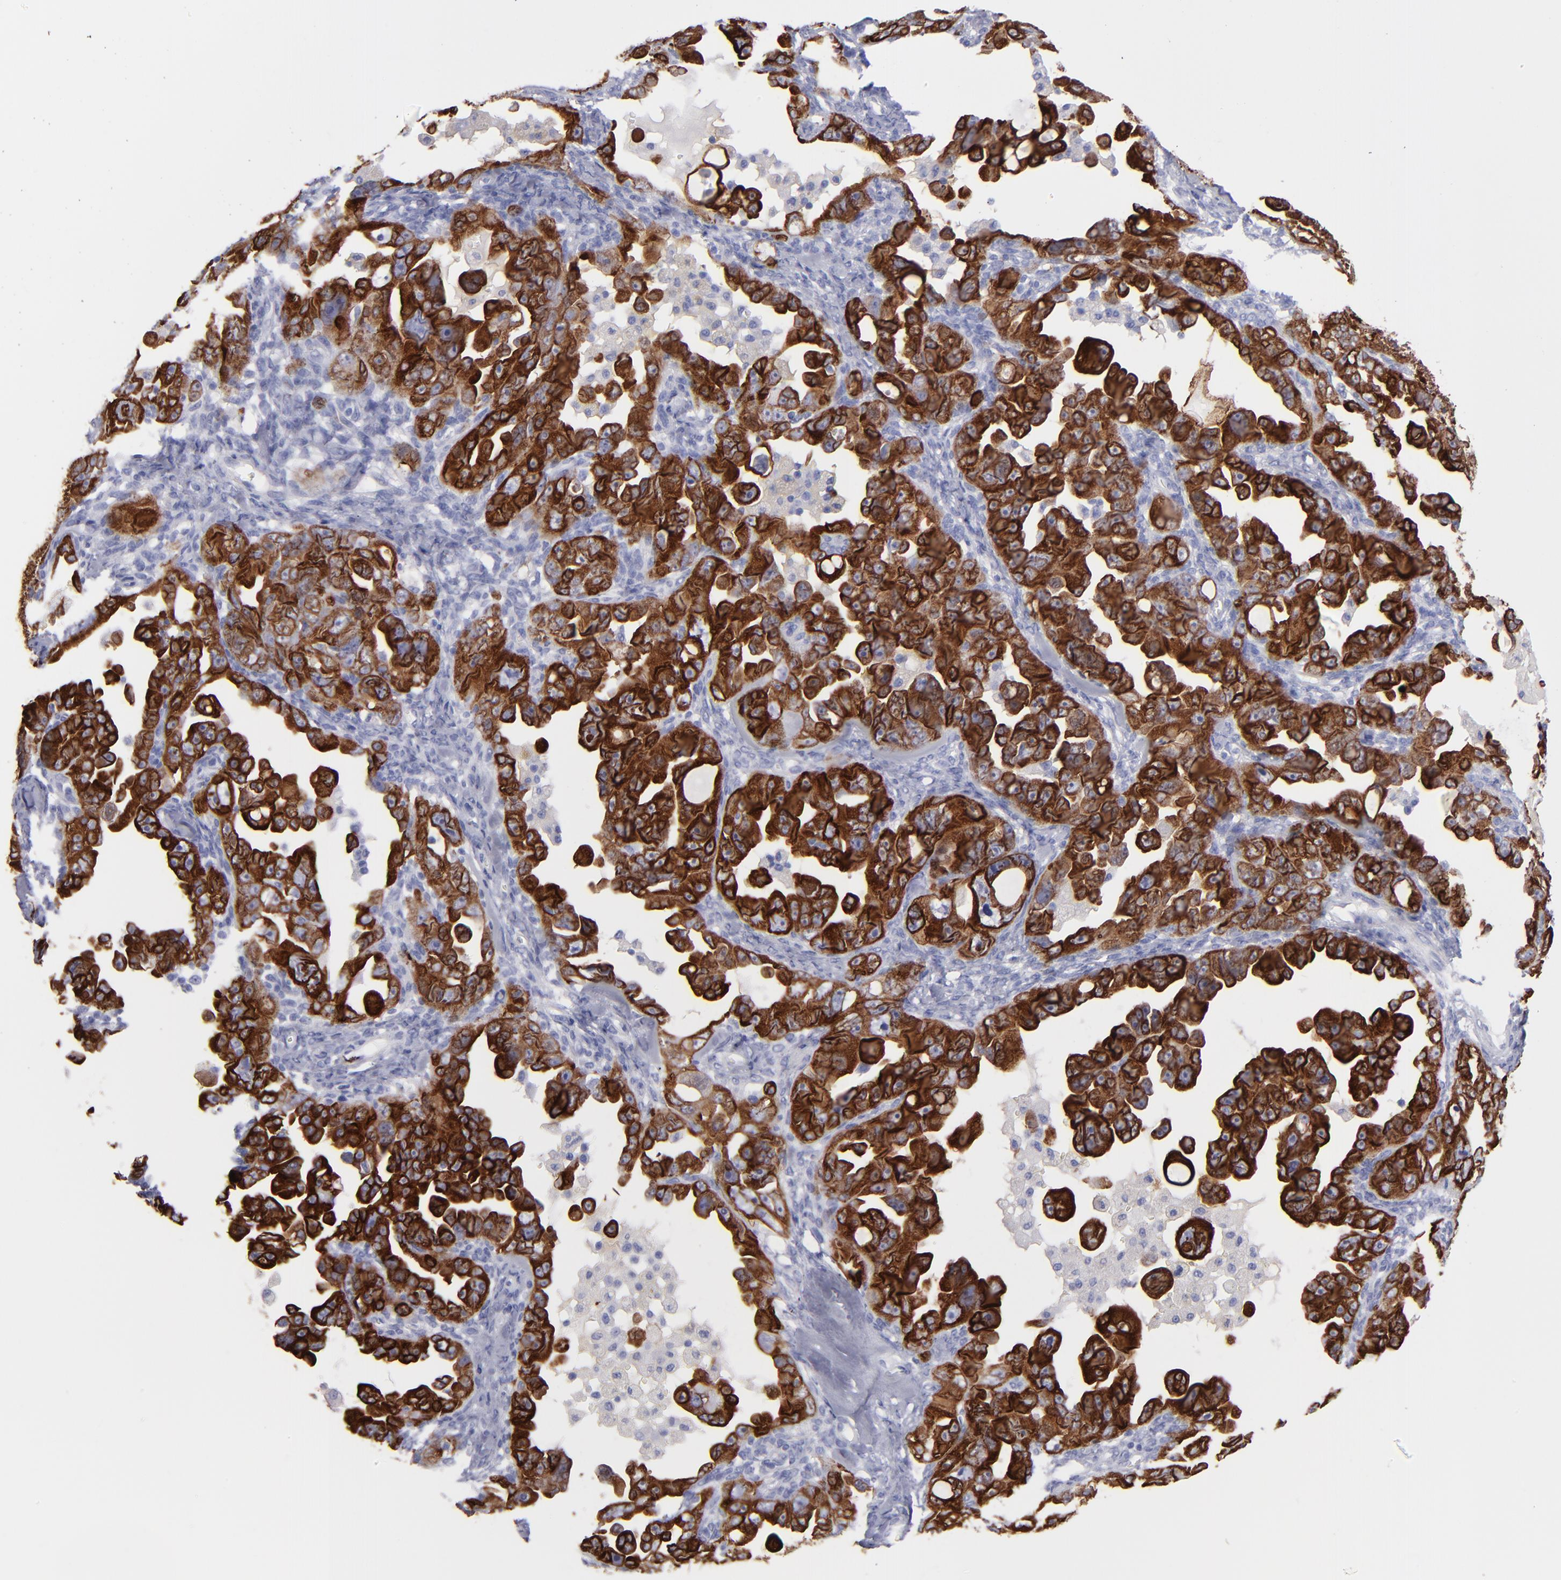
{"staining": {"intensity": "strong", "quantity": ">75%", "location": "cytoplasmic/membranous"}, "tissue": "ovarian cancer", "cell_type": "Tumor cells", "image_type": "cancer", "snomed": [{"axis": "morphology", "description": "Cystadenocarcinoma, serous, NOS"}, {"axis": "topography", "description": "Ovary"}], "caption": "Protein analysis of serous cystadenocarcinoma (ovarian) tissue displays strong cytoplasmic/membranous staining in about >75% of tumor cells. Nuclei are stained in blue.", "gene": "AHNAK2", "patient": {"sex": "female", "age": 66}}